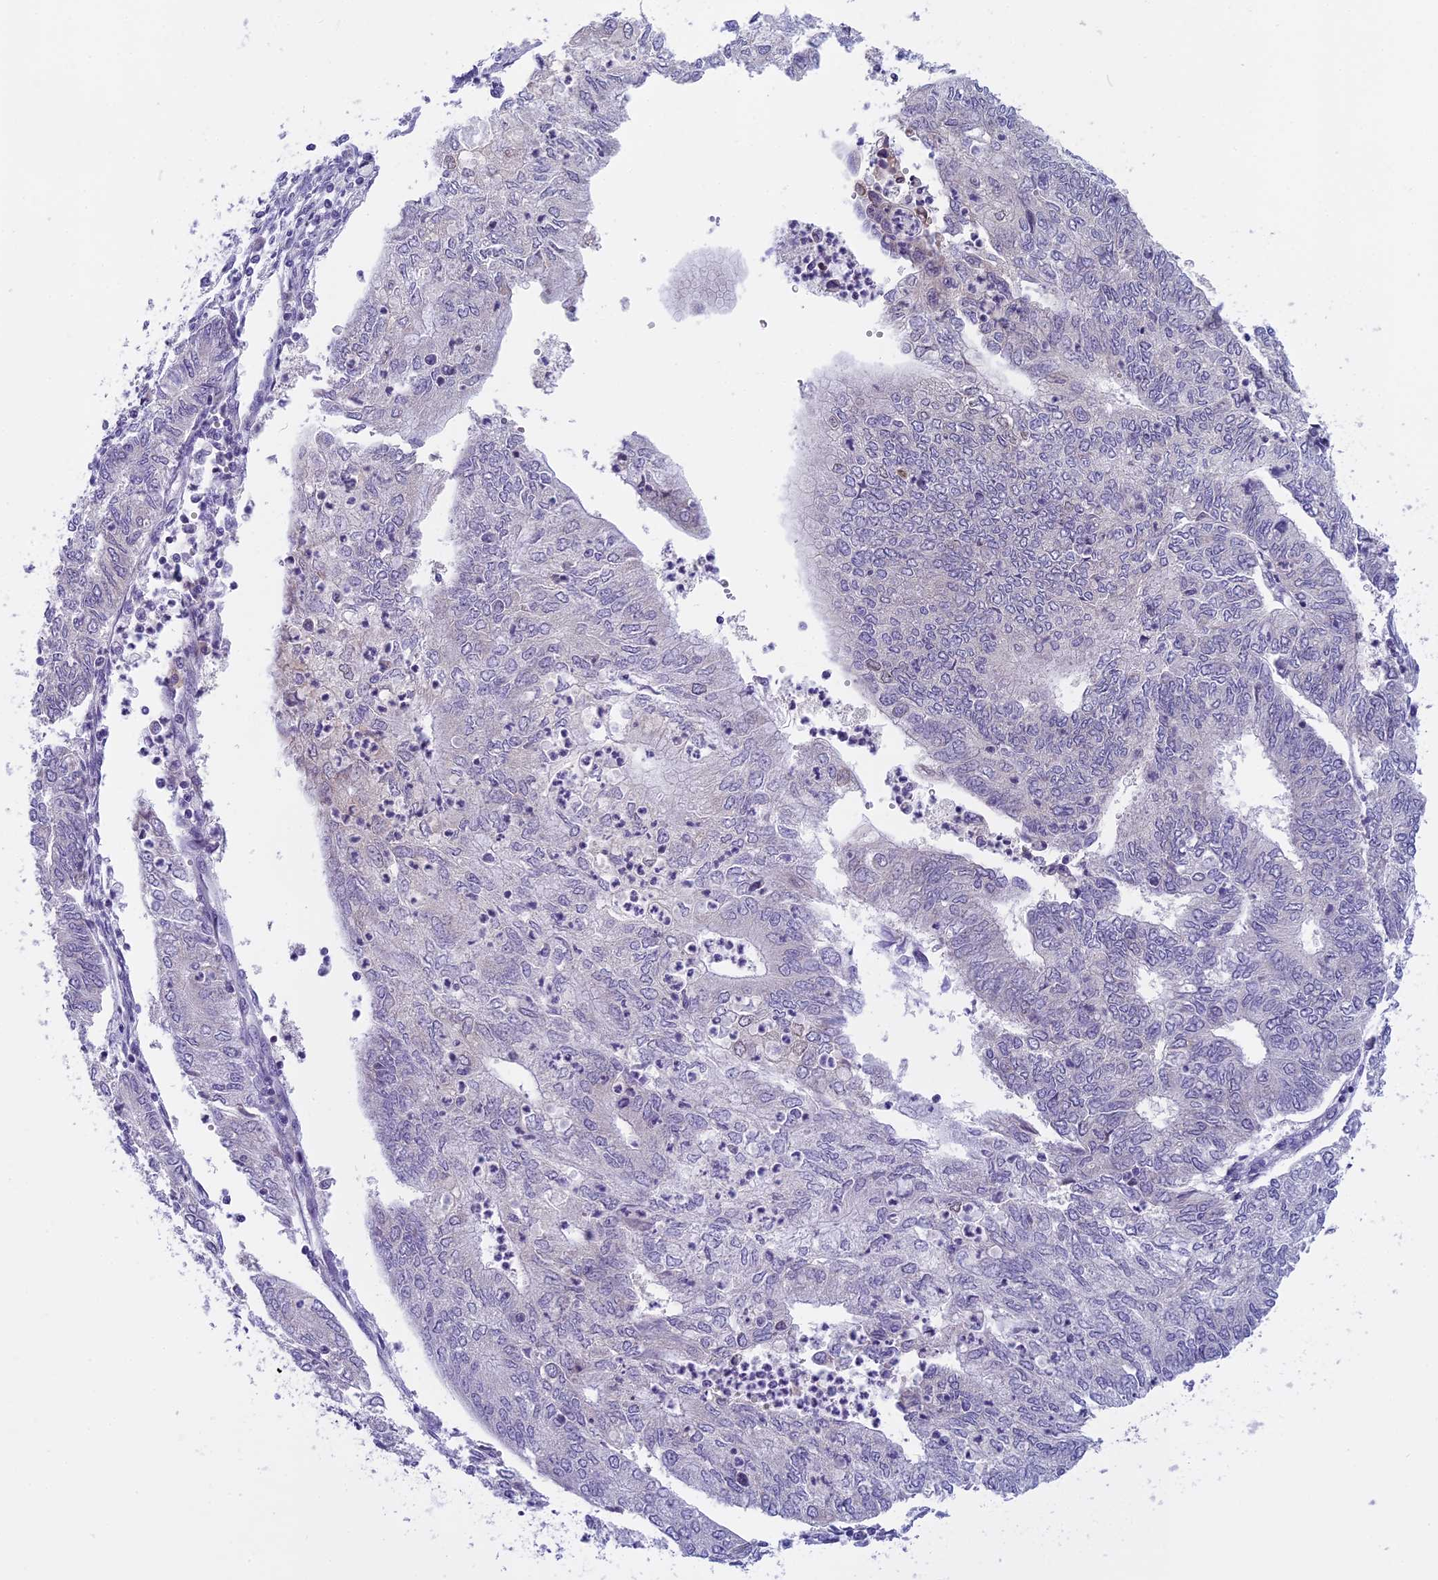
{"staining": {"intensity": "negative", "quantity": "none", "location": "none"}, "tissue": "endometrial cancer", "cell_type": "Tumor cells", "image_type": "cancer", "snomed": [{"axis": "morphology", "description": "Adenocarcinoma, NOS"}, {"axis": "topography", "description": "Endometrium"}], "caption": "Tumor cells are negative for brown protein staining in endometrial adenocarcinoma.", "gene": "ARHGEF37", "patient": {"sex": "female", "age": 68}}